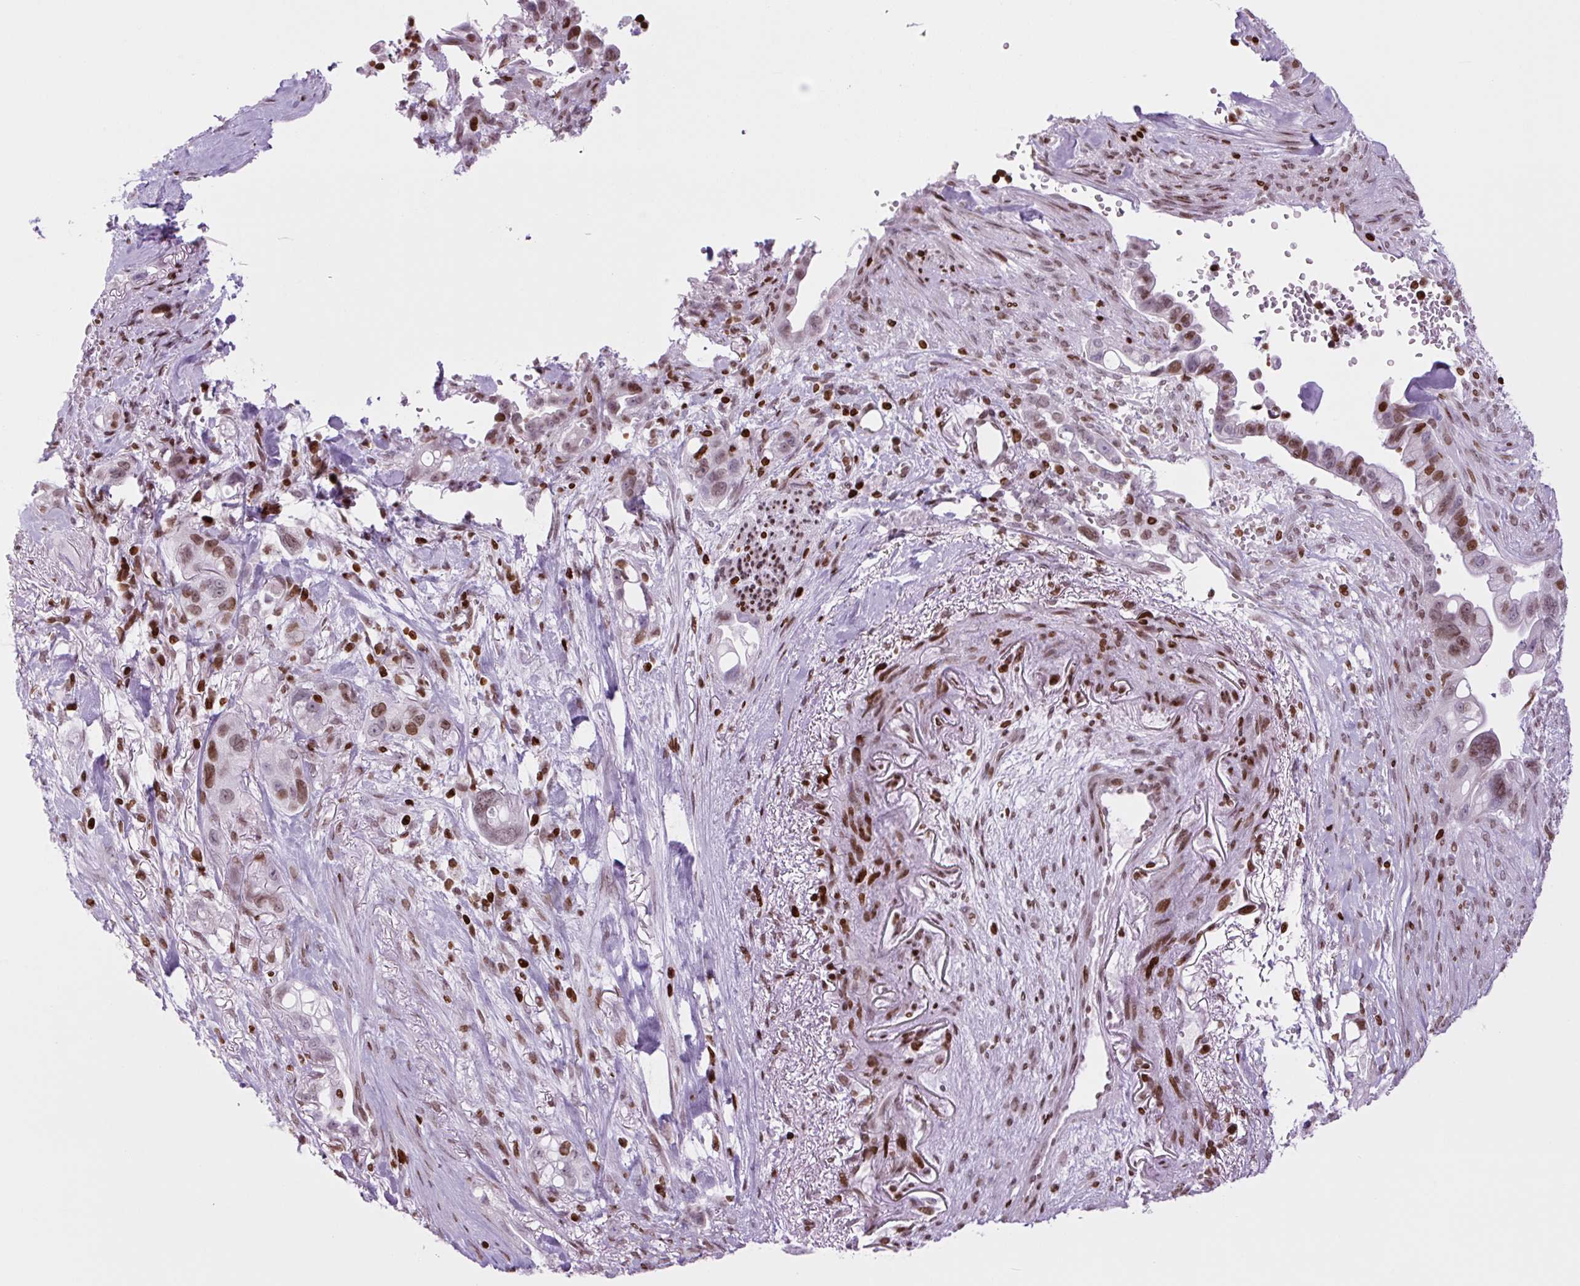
{"staining": {"intensity": "moderate", "quantity": ">75%", "location": "nuclear"}, "tissue": "pancreatic cancer", "cell_type": "Tumor cells", "image_type": "cancer", "snomed": [{"axis": "morphology", "description": "Adenocarcinoma, NOS"}, {"axis": "topography", "description": "Pancreas"}], "caption": "Pancreatic cancer stained with DAB (3,3'-diaminobenzidine) immunohistochemistry shows medium levels of moderate nuclear staining in about >75% of tumor cells. Immunohistochemistry (ihc) stains the protein in brown and the nuclei are stained blue.", "gene": "H1-3", "patient": {"sex": "male", "age": 44}}